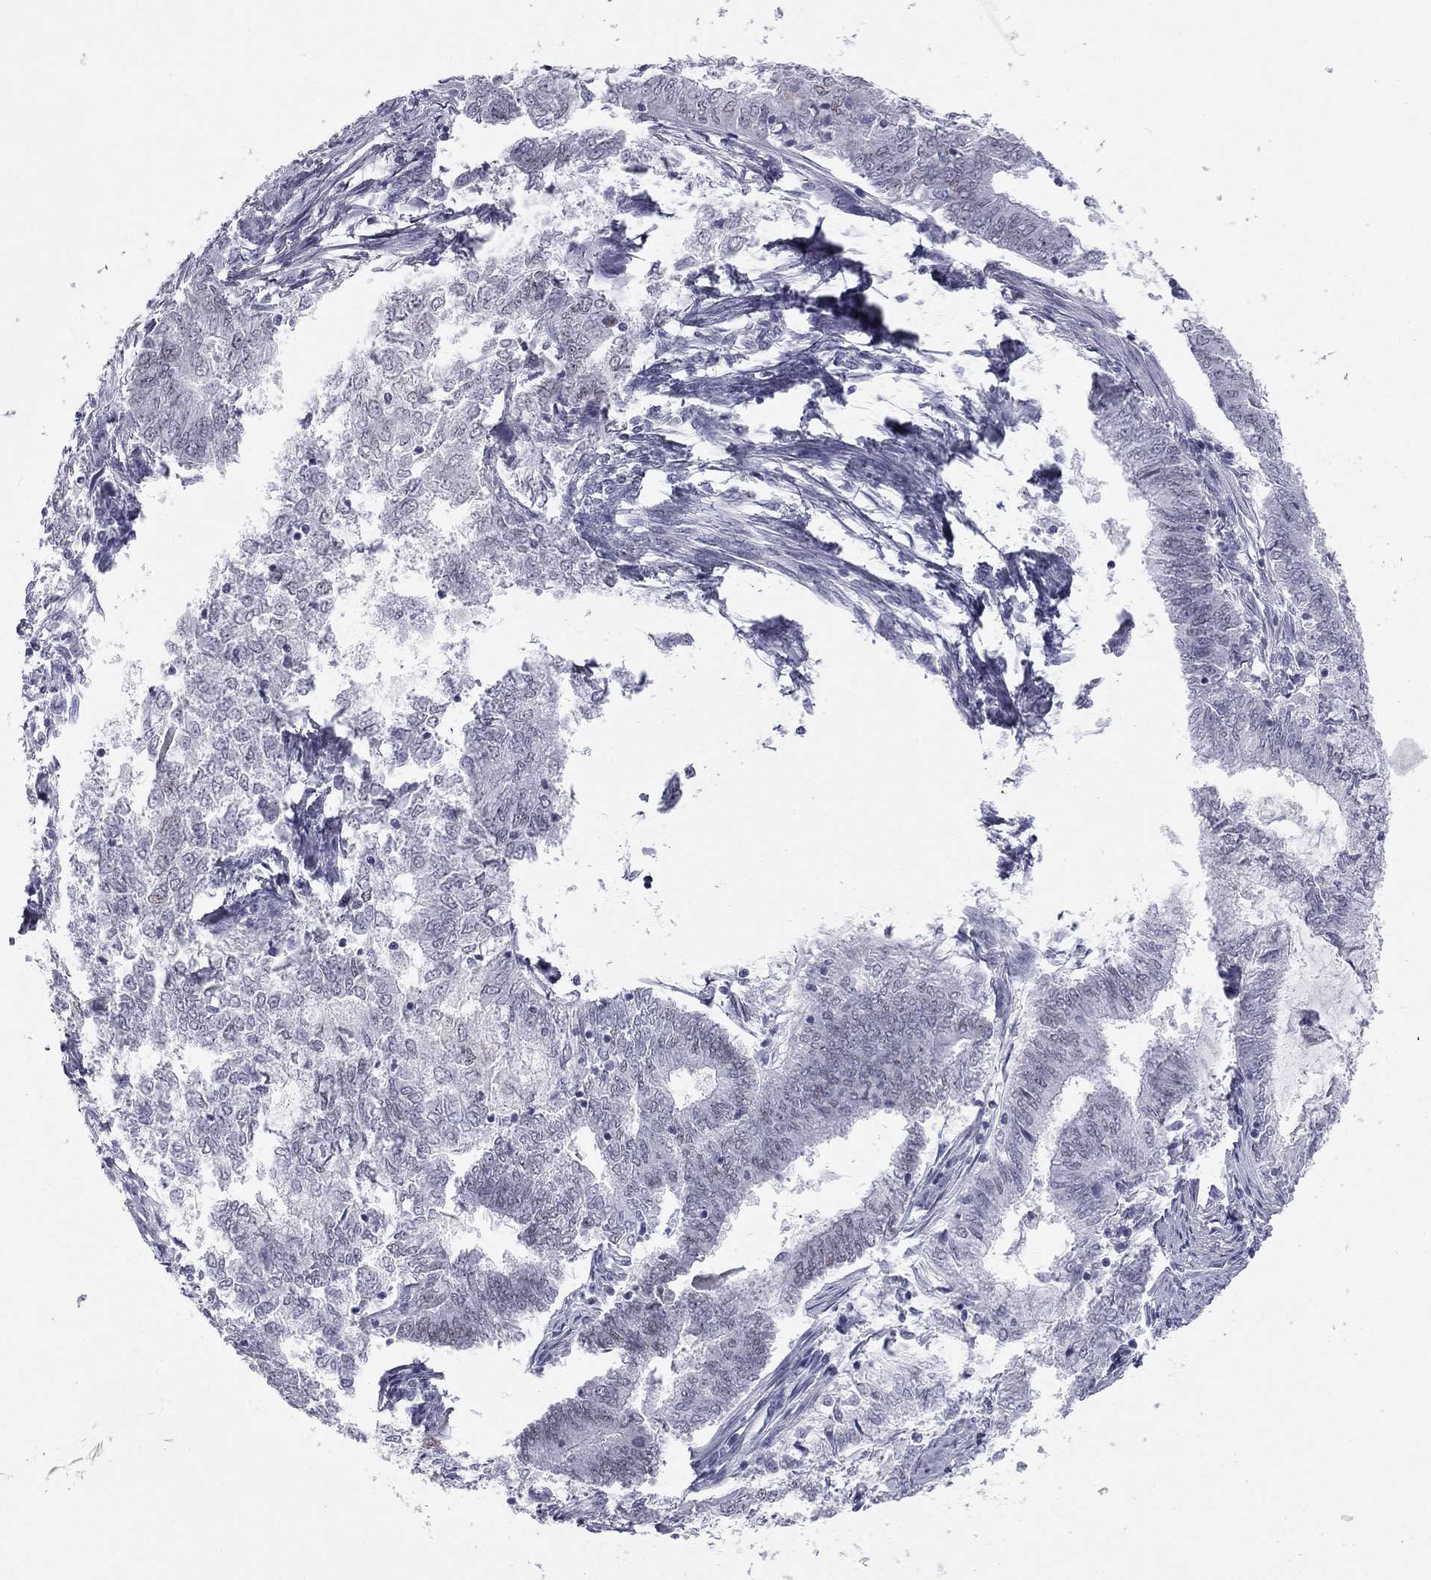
{"staining": {"intensity": "negative", "quantity": "none", "location": "none"}, "tissue": "endometrial cancer", "cell_type": "Tumor cells", "image_type": "cancer", "snomed": [{"axis": "morphology", "description": "Adenocarcinoma, NOS"}, {"axis": "topography", "description": "Endometrium"}], "caption": "IHC image of neoplastic tissue: endometrial cancer stained with DAB reveals no significant protein staining in tumor cells. The staining is performed using DAB (3,3'-diaminobenzidine) brown chromogen with nuclei counter-stained in using hematoxylin.", "gene": "TFAP2B", "patient": {"sex": "female", "age": 62}}